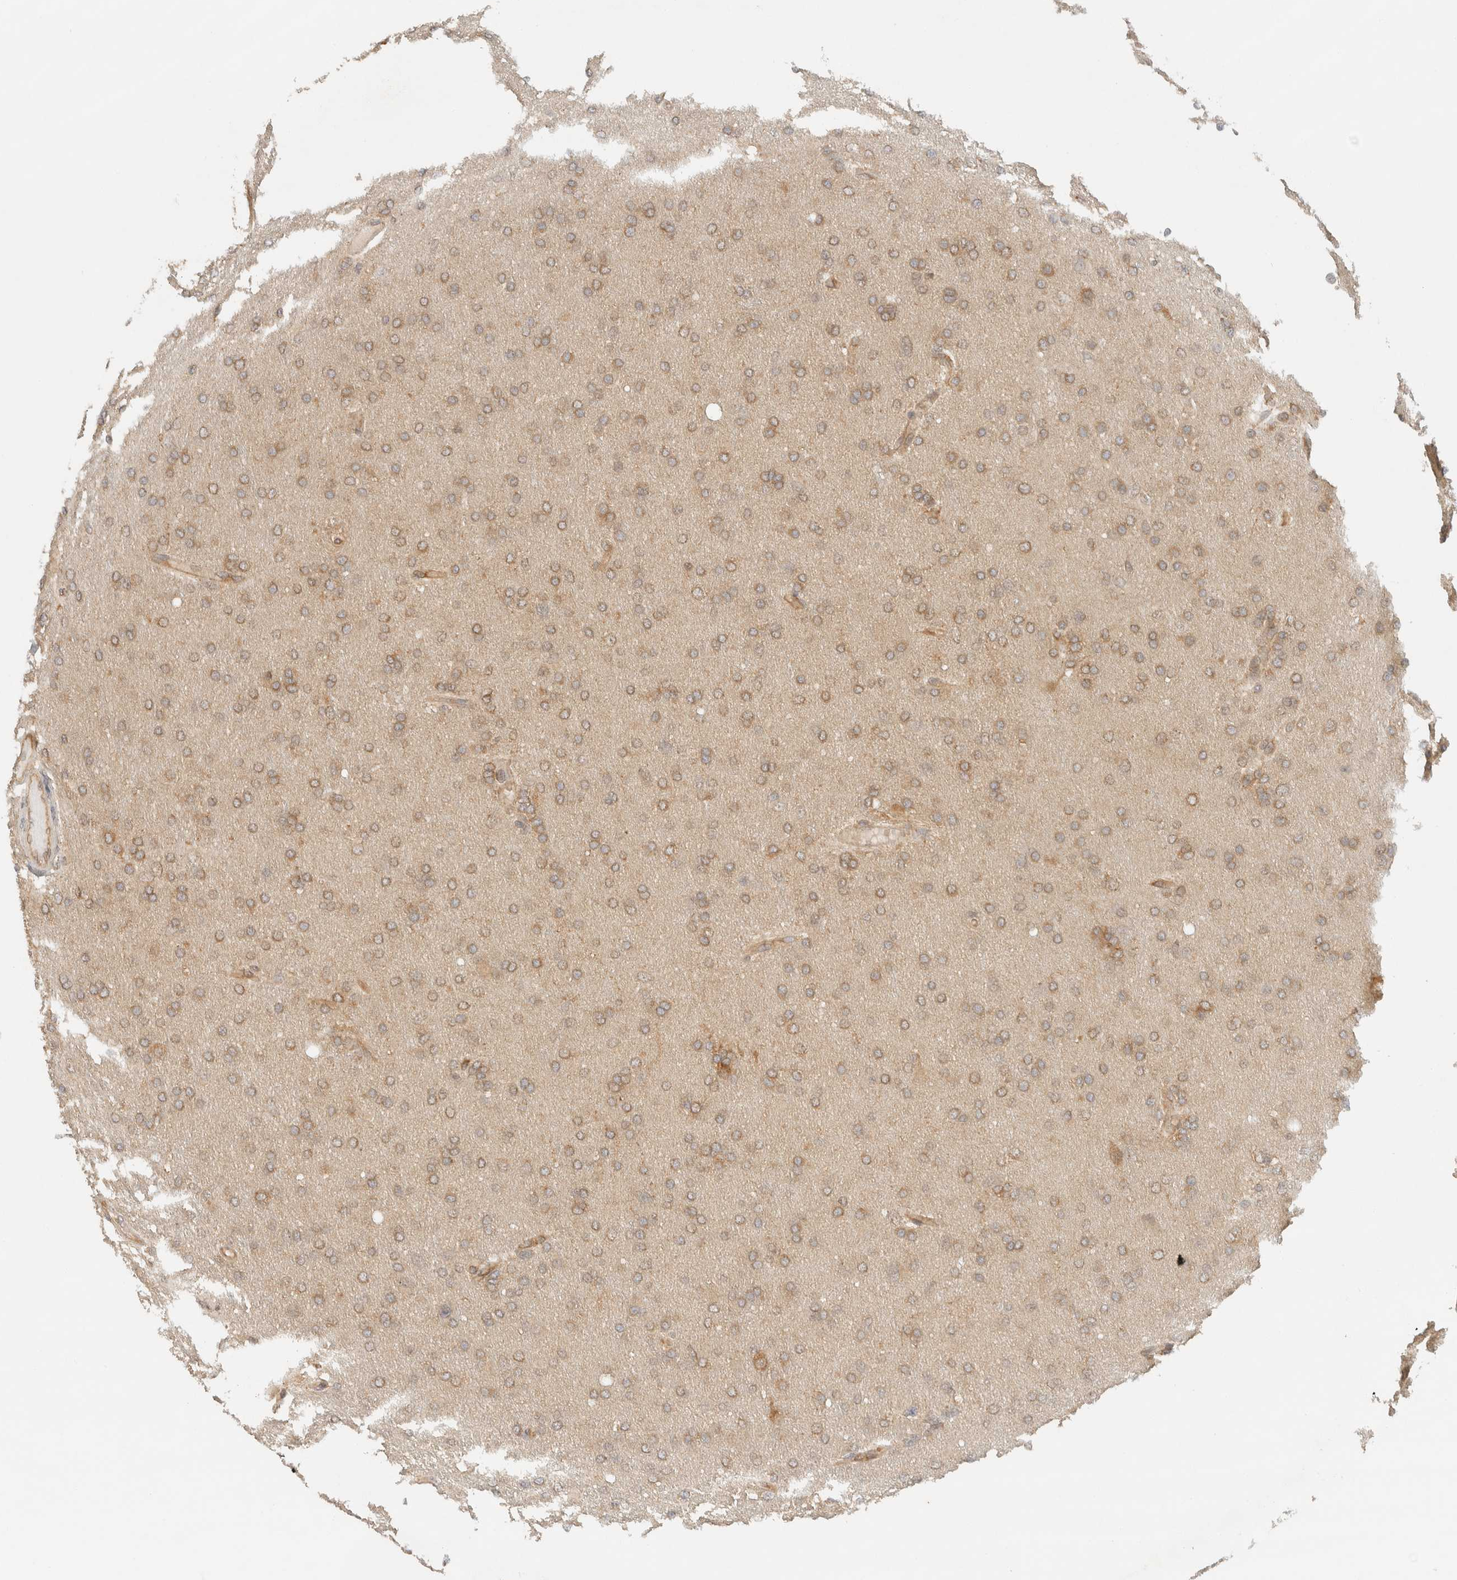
{"staining": {"intensity": "moderate", "quantity": ">75%", "location": "cytoplasmic/membranous"}, "tissue": "glioma", "cell_type": "Tumor cells", "image_type": "cancer", "snomed": [{"axis": "morphology", "description": "Glioma, malignant, High grade"}, {"axis": "topography", "description": "Cerebral cortex"}], "caption": "Moderate cytoplasmic/membranous staining for a protein is seen in about >75% of tumor cells of glioma using immunohistochemistry.", "gene": "ARFGEF2", "patient": {"sex": "female", "age": 36}}